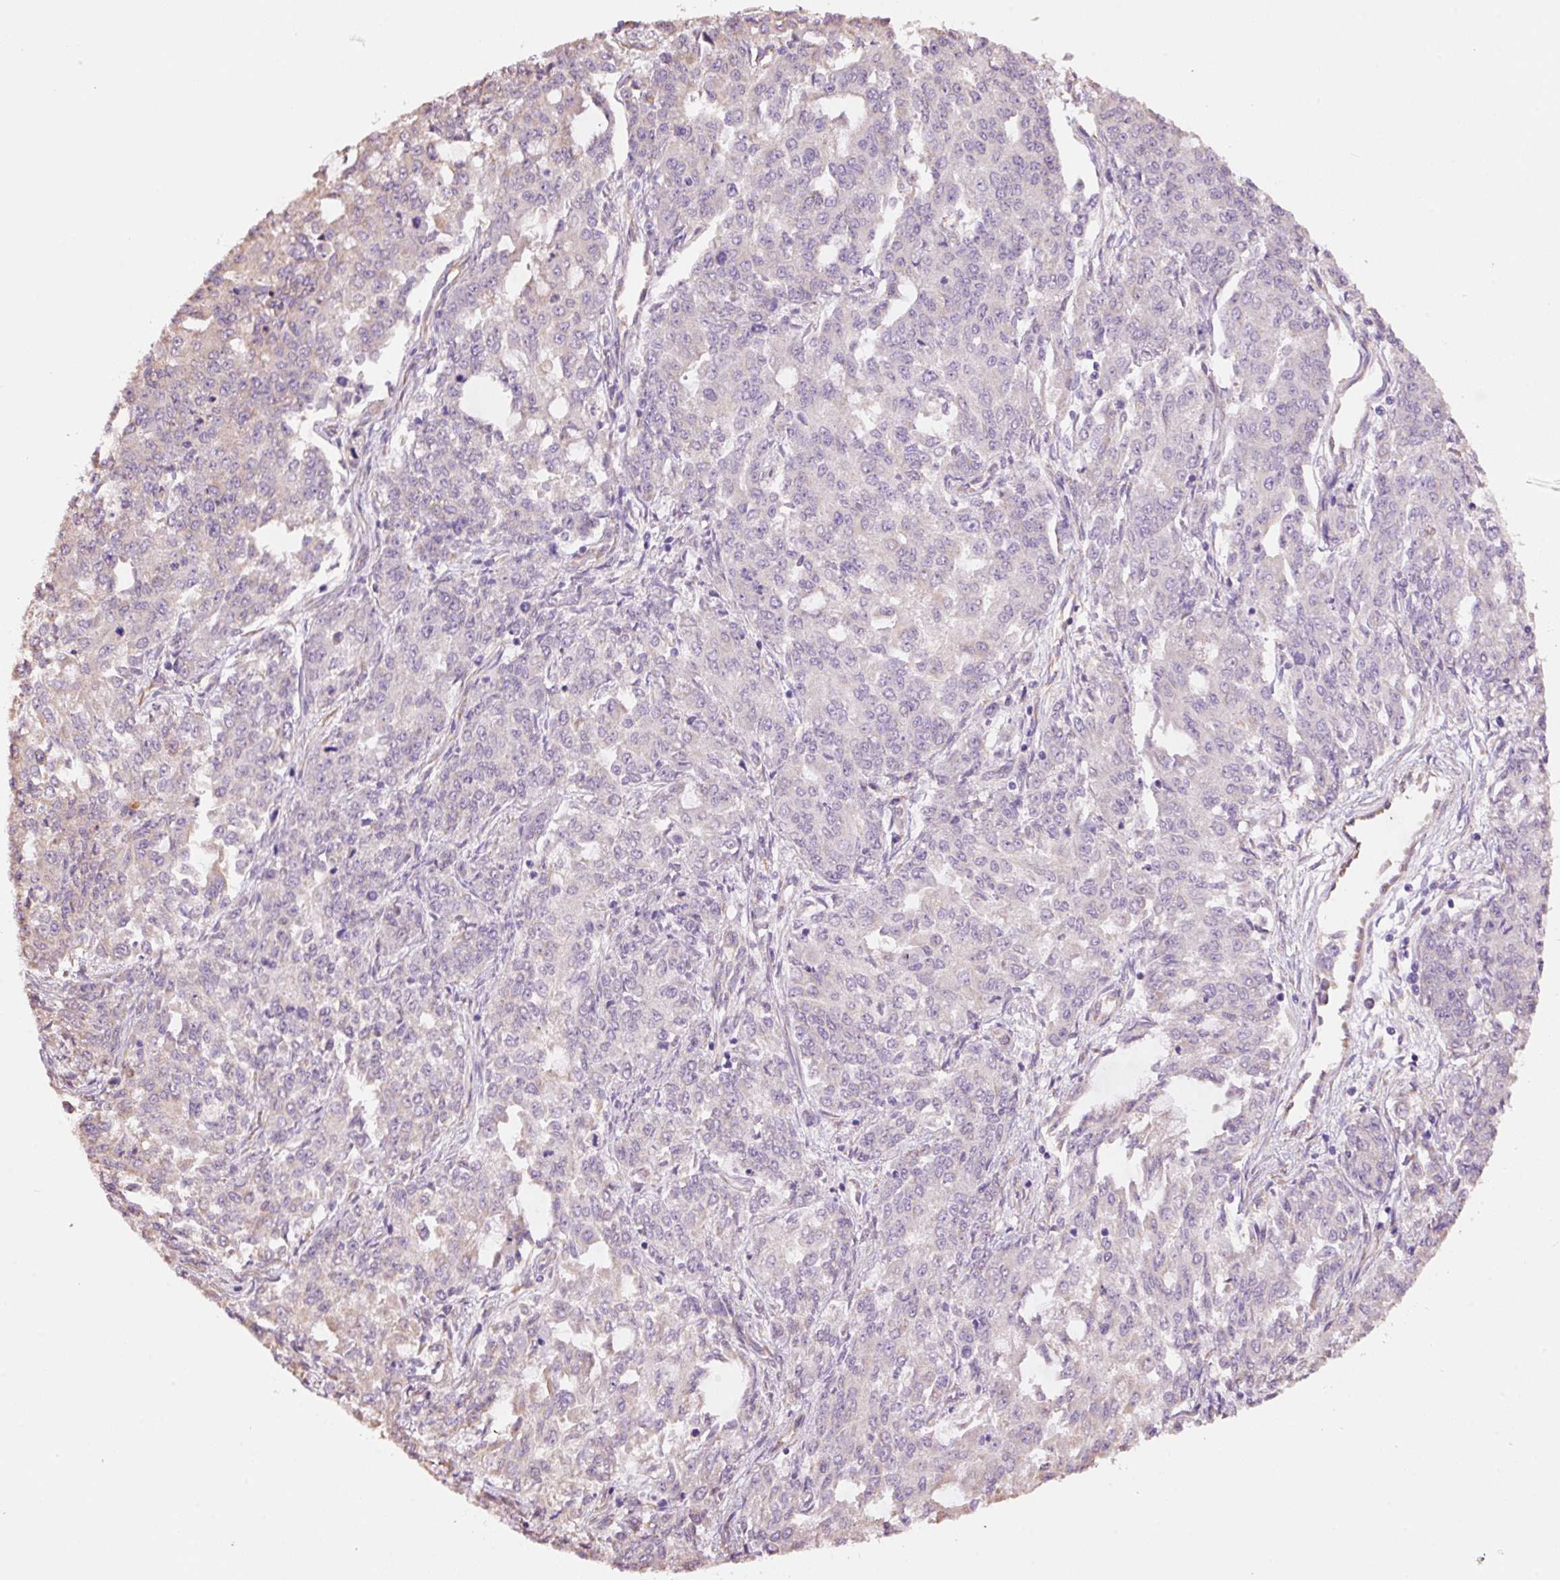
{"staining": {"intensity": "negative", "quantity": "none", "location": "none"}, "tissue": "endometrial cancer", "cell_type": "Tumor cells", "image_type": "cancer", "snomed": [{"axis": "morphology", "description": "Adenocarcinoma, NOS"}, {"axis": "topography", "description": "Endometrium"}], "caption": "Immunohistochemistry histopathology image of neoplastic tissue: human adenocarcinoma (endometrial) stained with DAB (3,3'-diaminobenzidine) exhibits no significant protein positivity in tumor cells.", "gene": "GCG", "patient": {"sex": "female", "age": 50}}